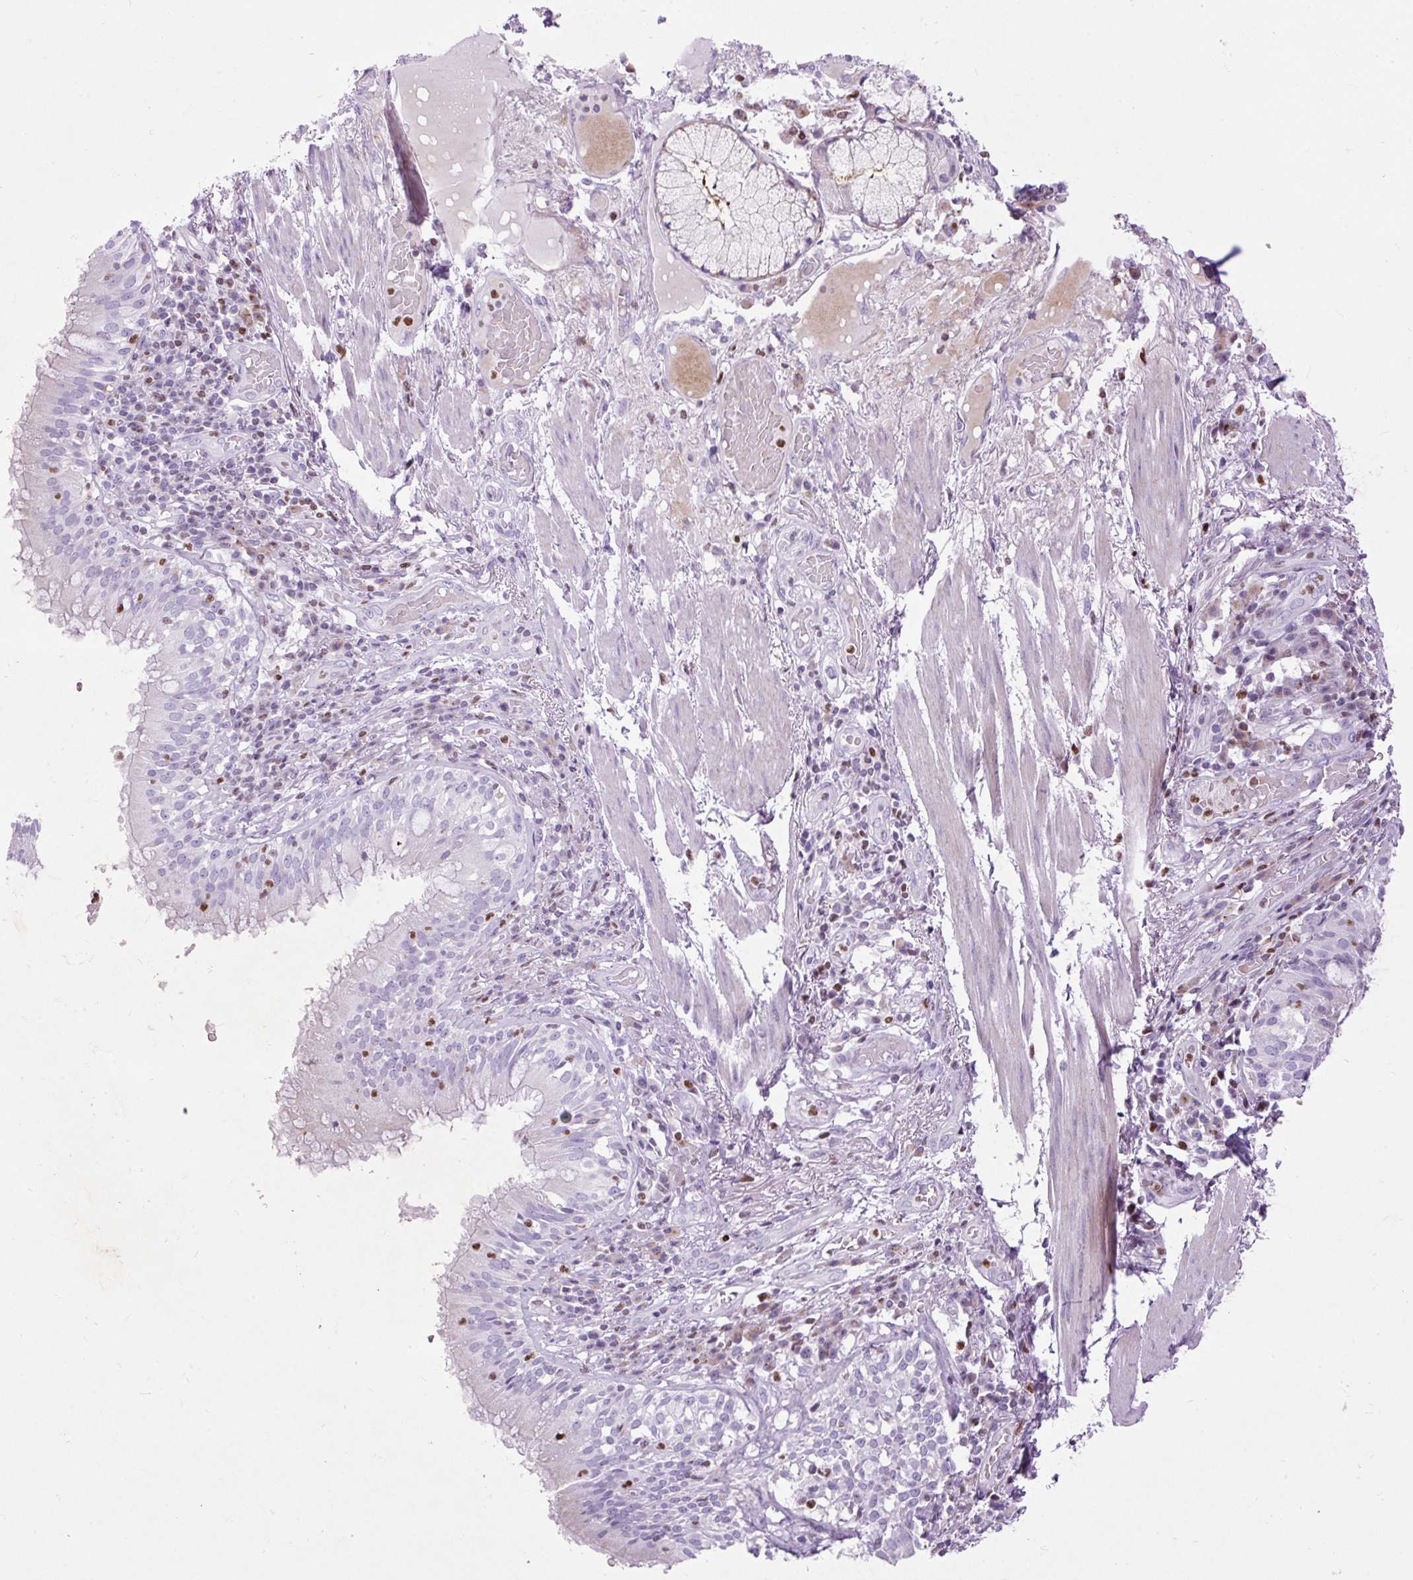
{"staining": {"intensity": "moderate", "quantity": "<25%", "location": "cytoplasmic/membranous"}, "tissue": "soft tissue", "cell_type": "Chondrocytes", "image_type": "normal", "snomed": [{"axis": "morphology", "description": "Normal tissue, NOS"}, {"axis": "topography", "description": "Cartilage tissue"}, {"axis": "topography", "description": "Bronchus"}], "caption": "Benign soft tissue displays moderate cytoplasmic/membranous expression in approximately <25% of chondrocytes.", "gene": "SPC24", "patient": {"sex": "male", "age": 56}}